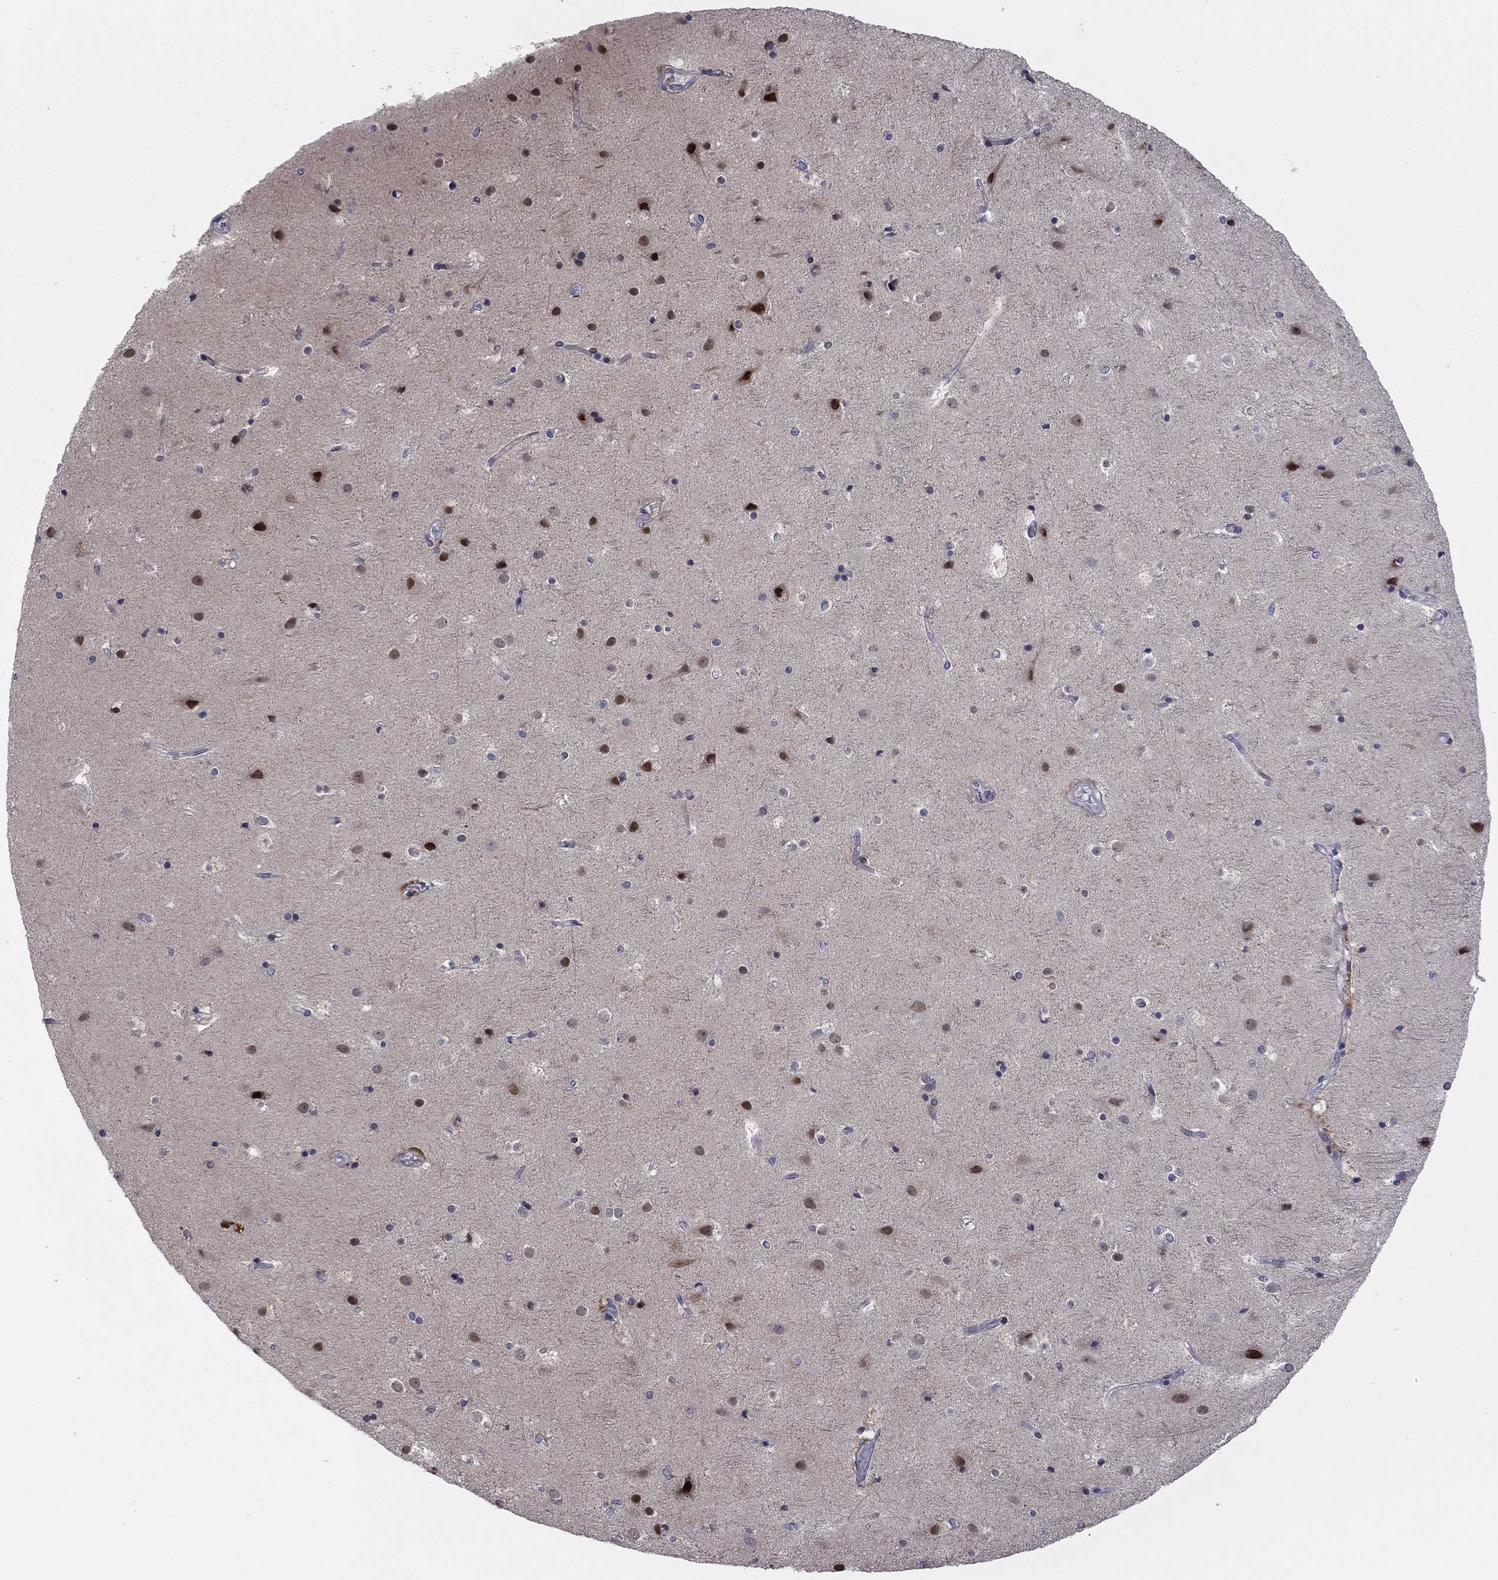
{"staining": {"intensity": "negative", "quantity": "none", "location": "none"}, "tissue": "cerebral cortex", "cell_type": "Endothelial cells", "image_type": "normal", "snomed": [{"axis": "morphology", "description": "Normal tissue, NOS"}, {"axis": "topography", "description": "Cerebral cortex"}], "caption": "An immunohistochemistry image of benign cerebral cortex is shown. There is no staining in endothelial cells of cerebral cortex. (Stains: DAB IHC with hematoxylin counter stain, Microscopy: brightfield microscopy at high magnification).", "gene": "TTC21B", "patient": {"sex": "female", "age": 52}}